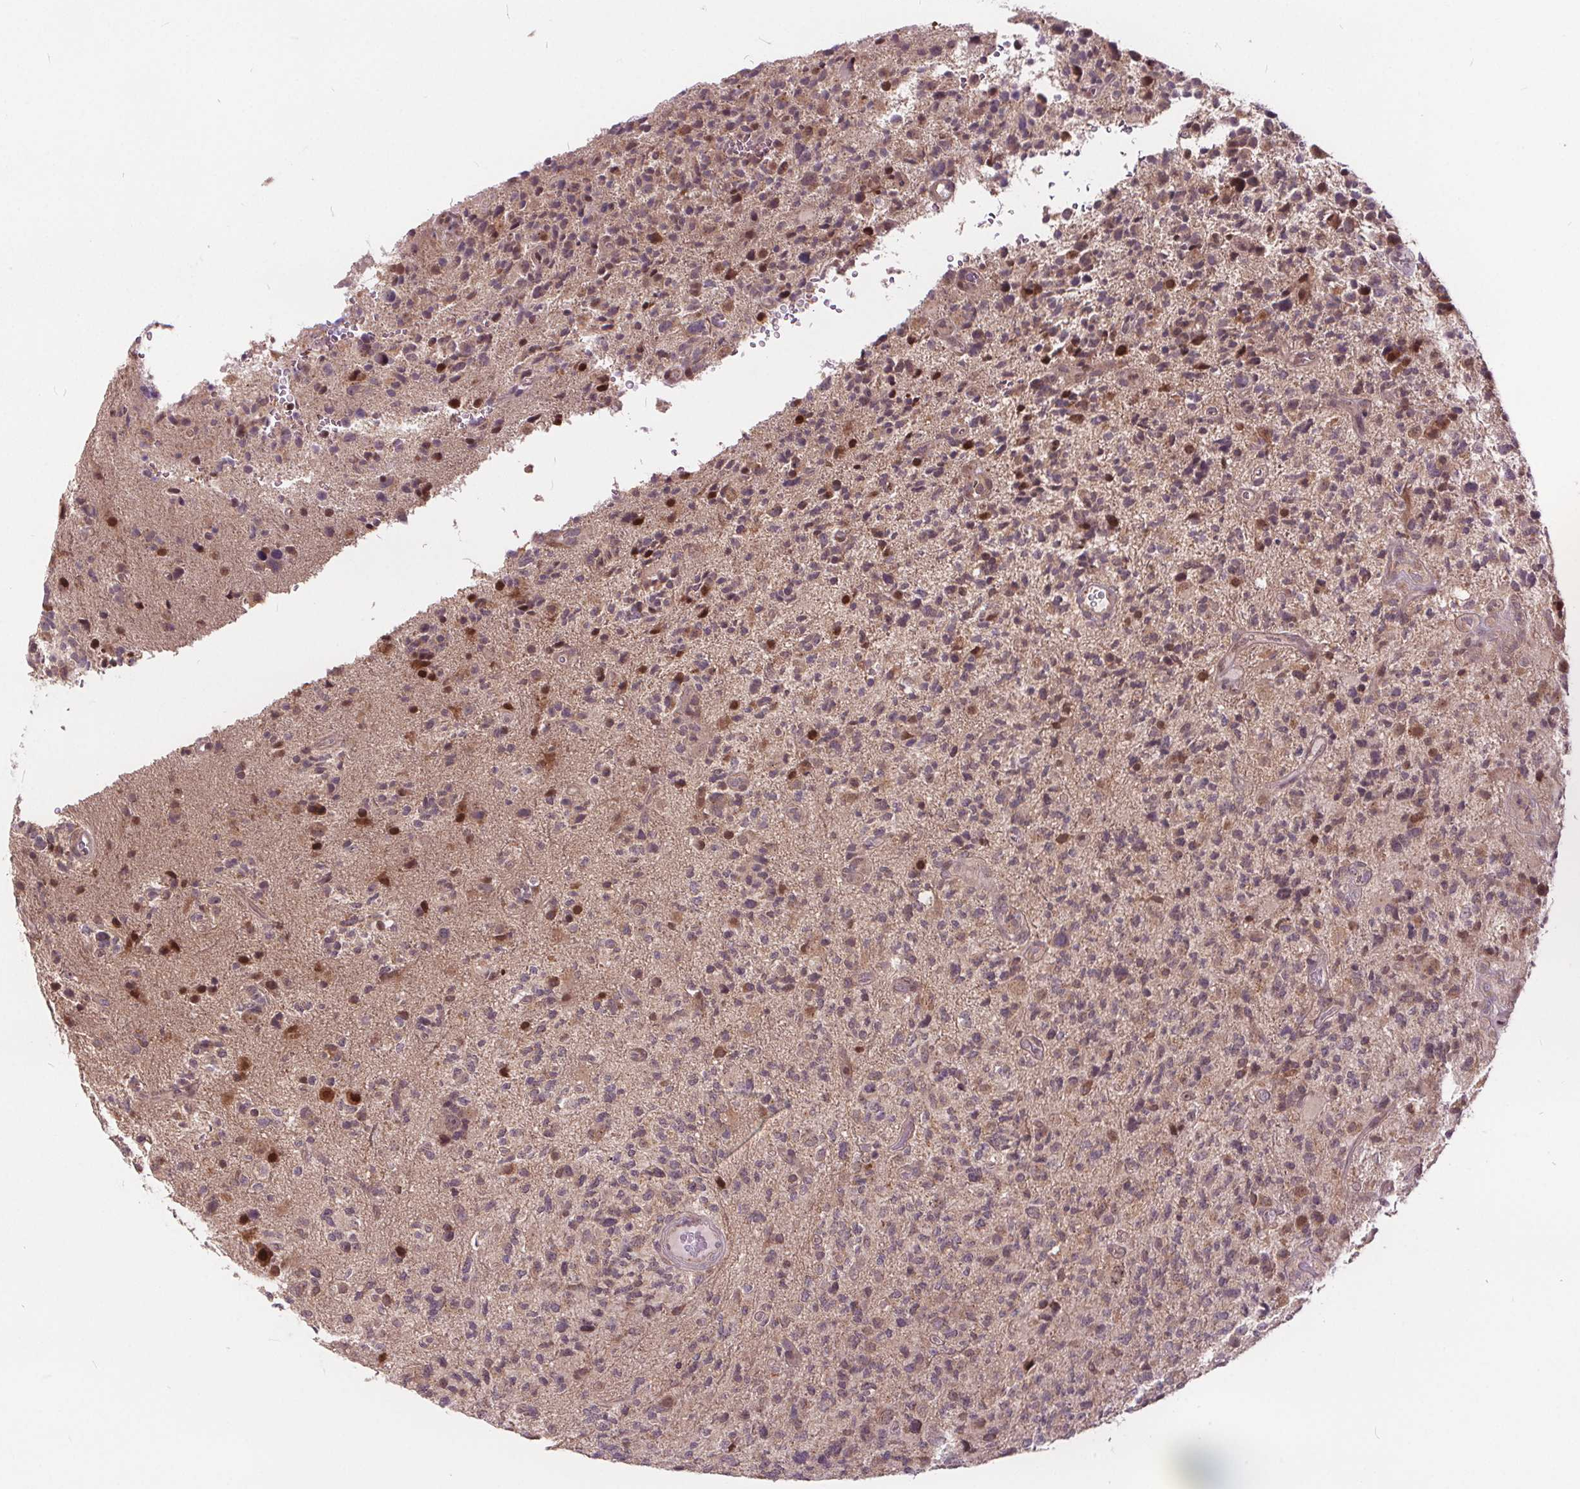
{"staining": {"intensity": "negative", "quantity": "none", "location": "none"}, "tissue": "glioma", "cell_type": "Tumor cells", "image_type": "cancer", "snomed": [{"axis": "morphology", "description": "Glioma, malignant, High grade"}, {"axis": "topography", "description": "Brain"}], "caption": "An image of high-grade glioma (malignant) stained for a protein shows no brown staining in tumor cells. The staining is performed using DAB brown chromogen with nuclei counter-stained in using hematoxylin.", "gene": "HIF1AN", "patient": {"sex": "female", "age": 71}}